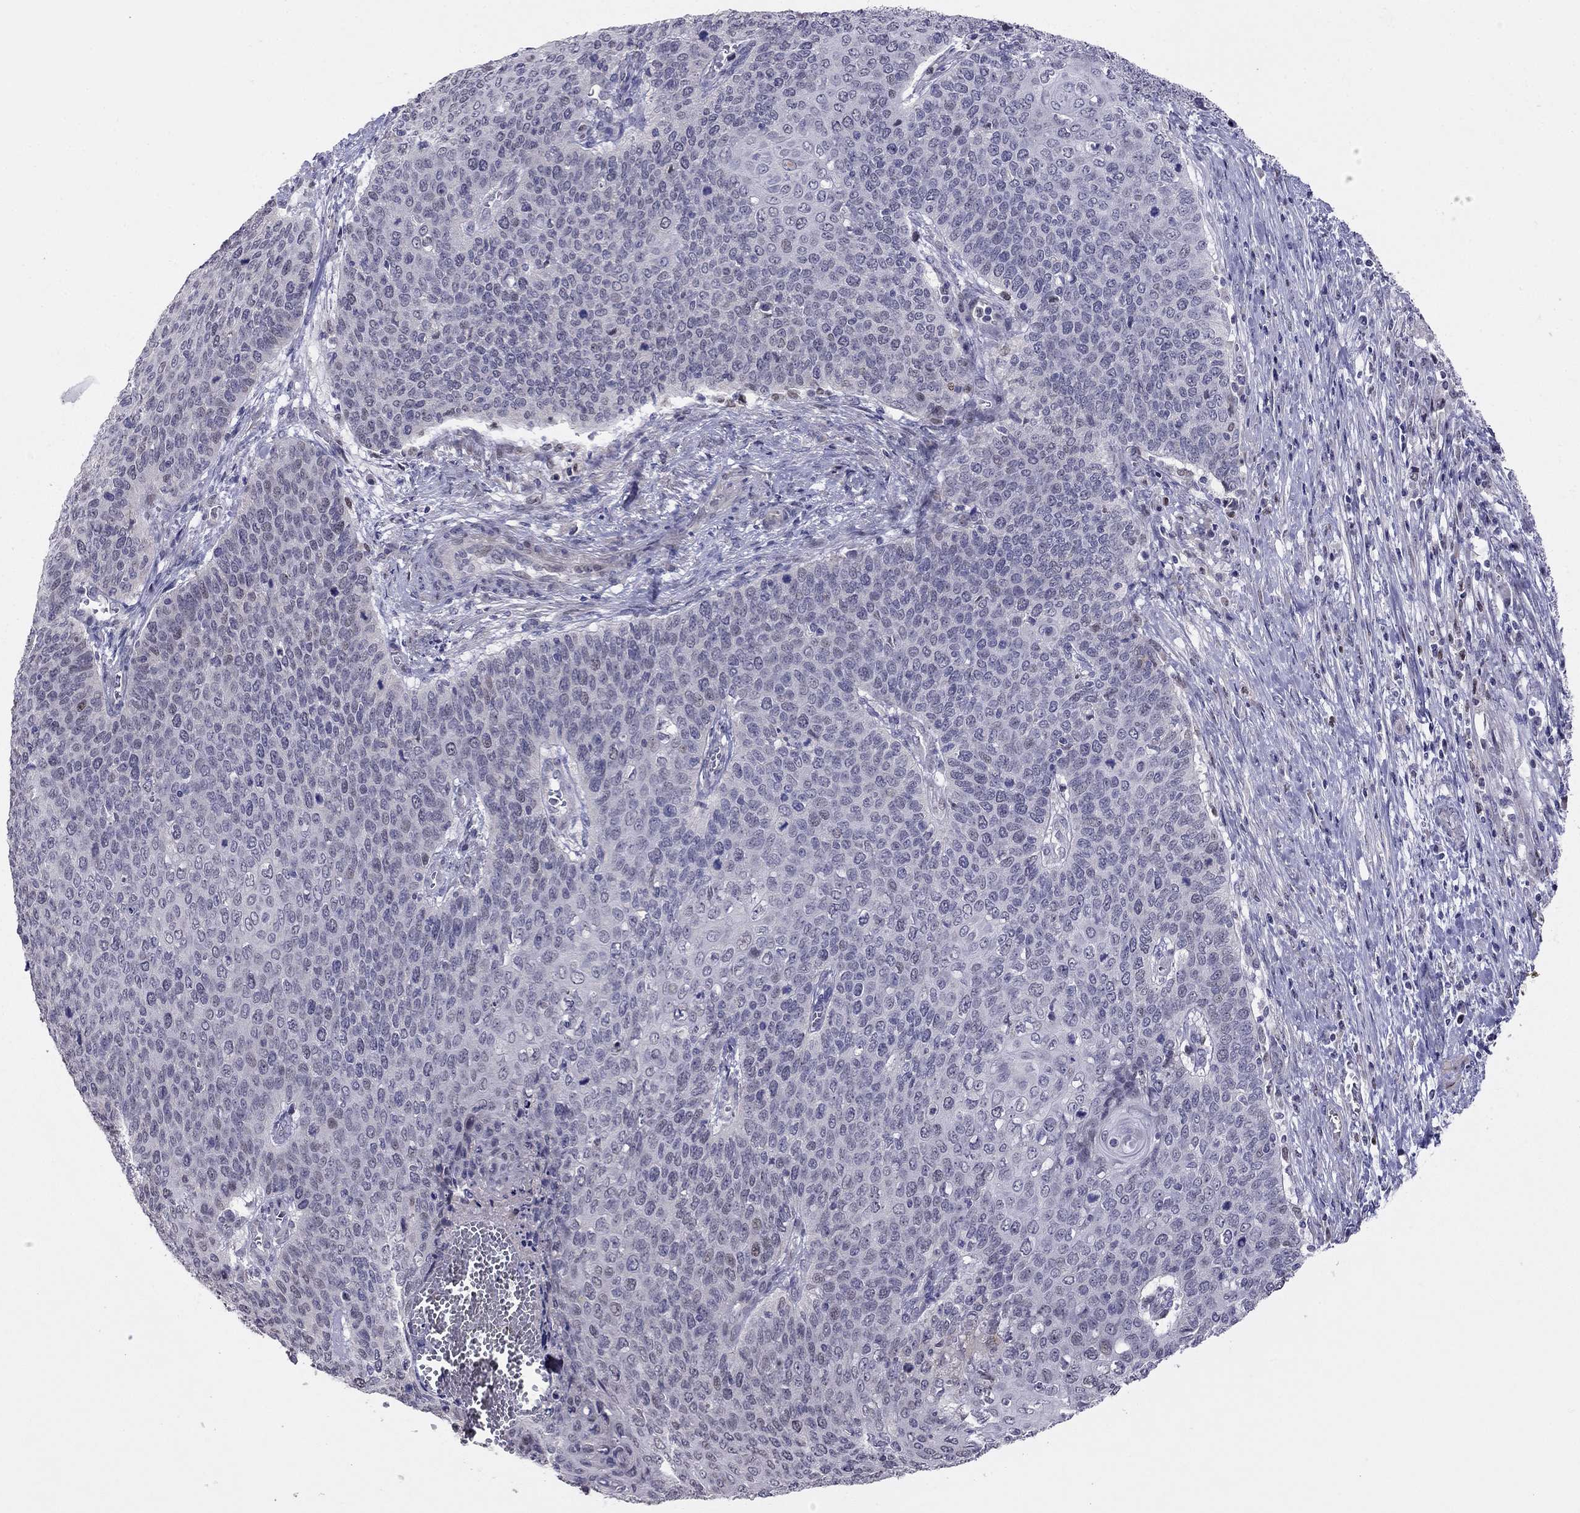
{"staining": {"intensity": "negative", "quantity": "none", "location": "none"}, "tissue": "cervical cancer", "cell_type": "Tumor cells", "image_type": "cancer", "snomed": [{"axis": "morphology", "description": "Squamous cell carcinoma, NOS"}, {"axis": "topography", "description": "Cervix"}], "caption": "The IHC histopathology image has no significant staining in tumor cells of squamous cell carcinoma (cervical) tissue.", "gene": "LRRC39", "patient": {"sex": "female", "age": 39}}